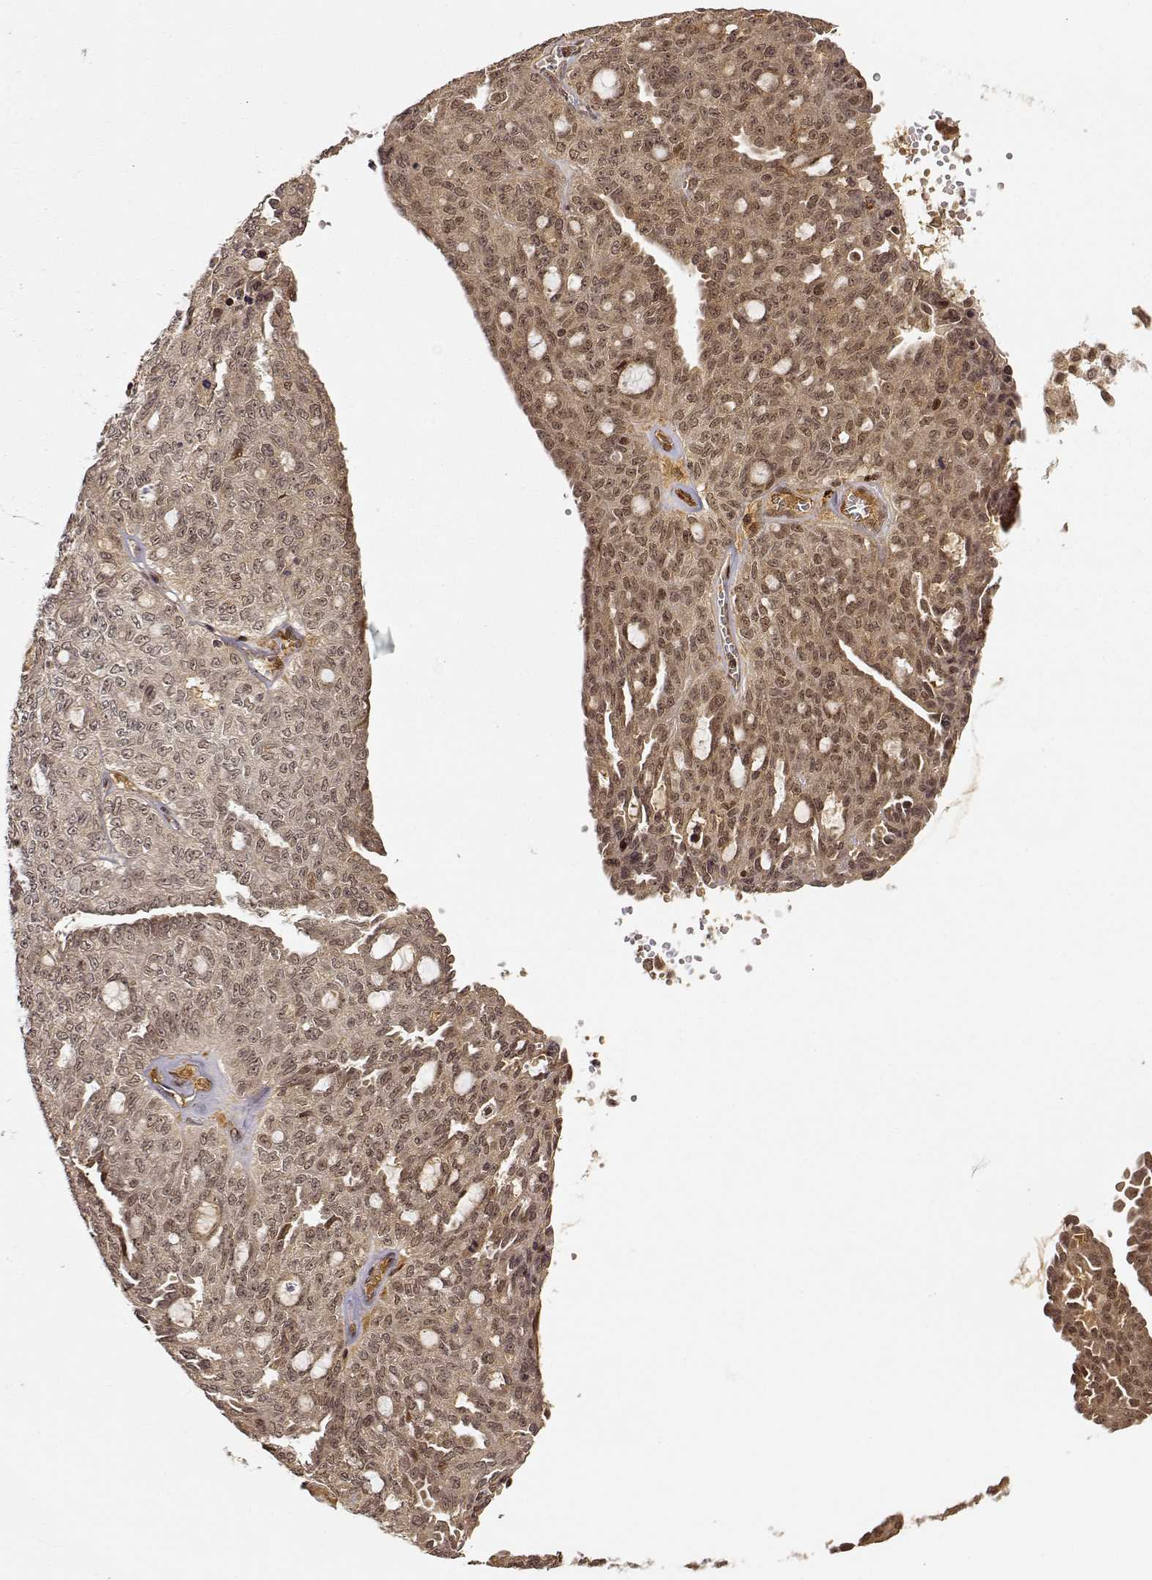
{"staining": {"intensity": "weak", "quantity": ">75%", "location": "cytoplasmic/membranous,nuclear"}, "tissue": "ovarian cancer", "cell_type": "Tumor cells", "image_type": "cancer", "snomed": [{"axis": "morphology", "description": "Cystadenocarcinoma, serous, NOS"}, {"axis": "topography", "description": "Ovary"}], "caption": "The image displays a brown stain indicating the presence of a protein in the cytoplasmic/membranous and nuclear of tumor cells in ovarian cancer (serous cystadenocarcinoma).", "gene": "MAEA", "patient": {"sex": "female", "age": 71}}